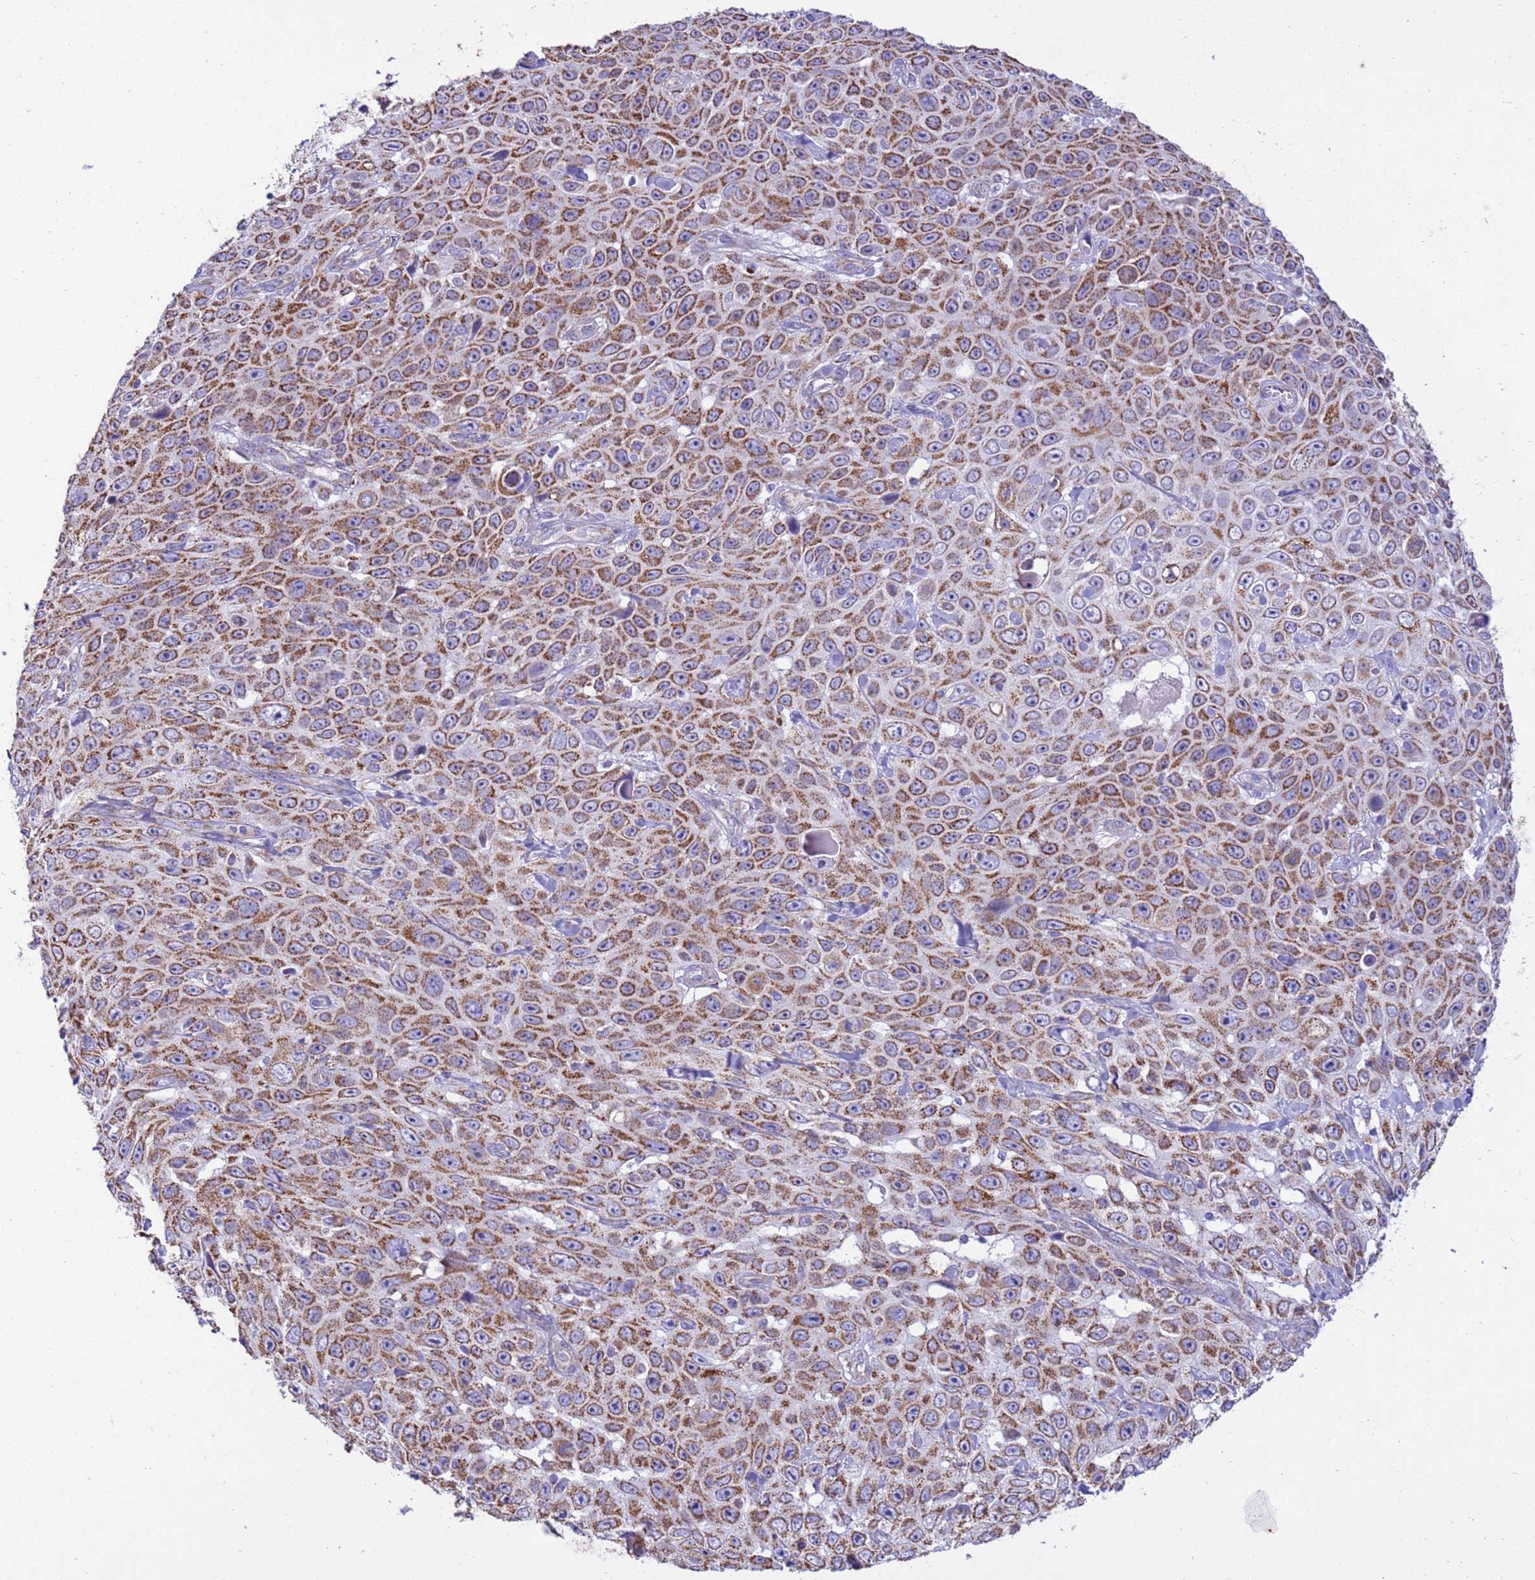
{"staining": {"intensity": "moderate", "quantity": ">75%", "location": "cytoplasmic/membranous"}, "tissue": "skin cancer", "cell_type": "Tumor cells", "image_type": "cancer", "snomed": [{"axis": "morphology", "description": "Squamous cell carcinoma, NOS"}, {"axis": "topography", "description": "Skin"}], "caption": "Moderate cytoplasmic/membranous staining is identified in about >75% of tumor cells in skin cancer (squamous cell carcinoma).", "gene": "RNF165", "patient": {"sex": "male", "age": 82}}